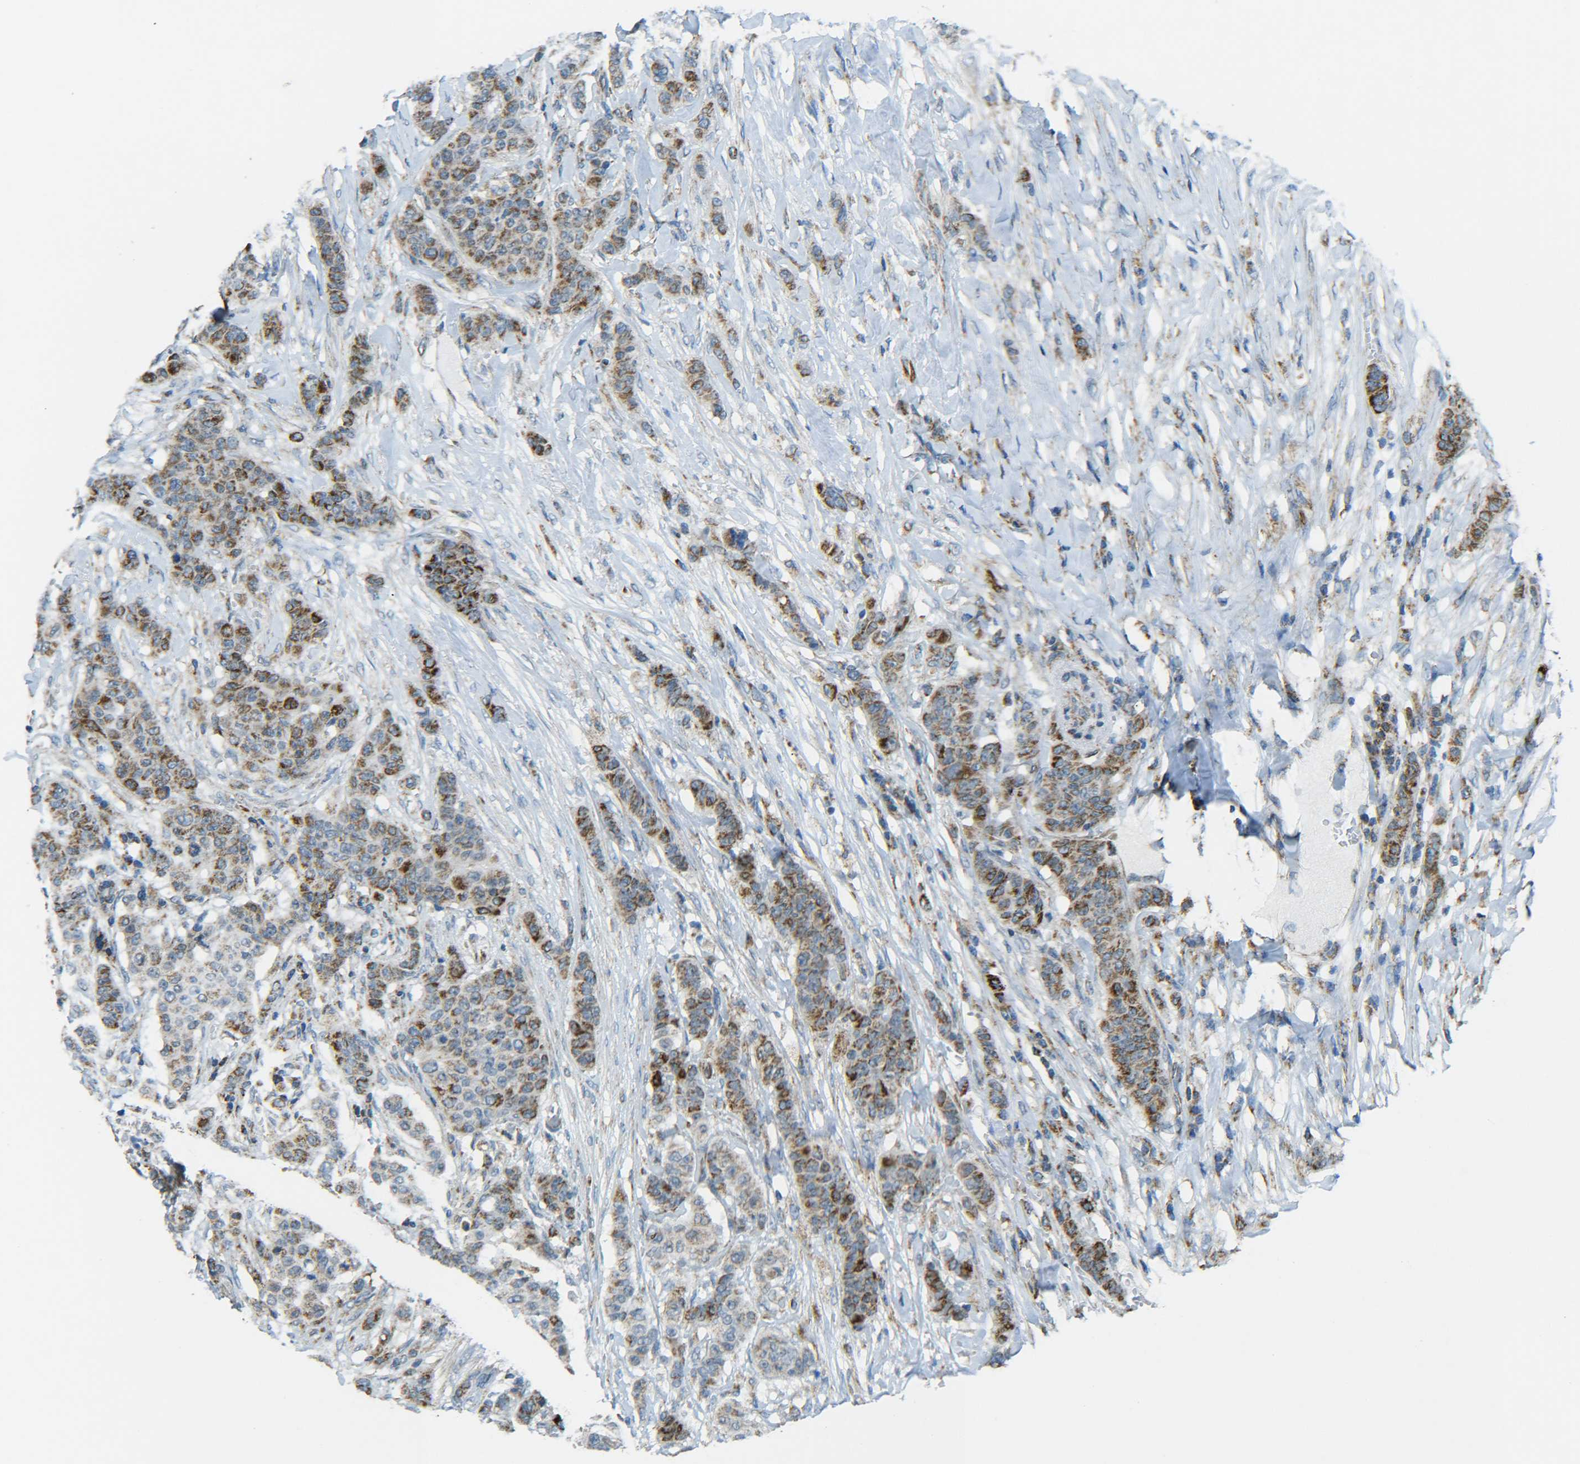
{"staining": {"intensity": "moderate", "quantity": ">75%", "location": "cytoplasmic/membranous"}, "tissue": "breast cancer", "cell_type": "Tumor cells", "image_type": "cancer", "snomed": [{"axis": "morphology", "description": "Duct carcinoma"}, {"axis": "topography", "description": "Breast"}], "caption": "Immunohistochemical staining of human breast cancer (invasive ductal carcinoma) demonstrates medium levels of moderate cytoplasmic/membranous protein expression in about >75% of tumor cells.", "gene": "CYB5R1", "patient": {"sex": "female", "age": 40}}